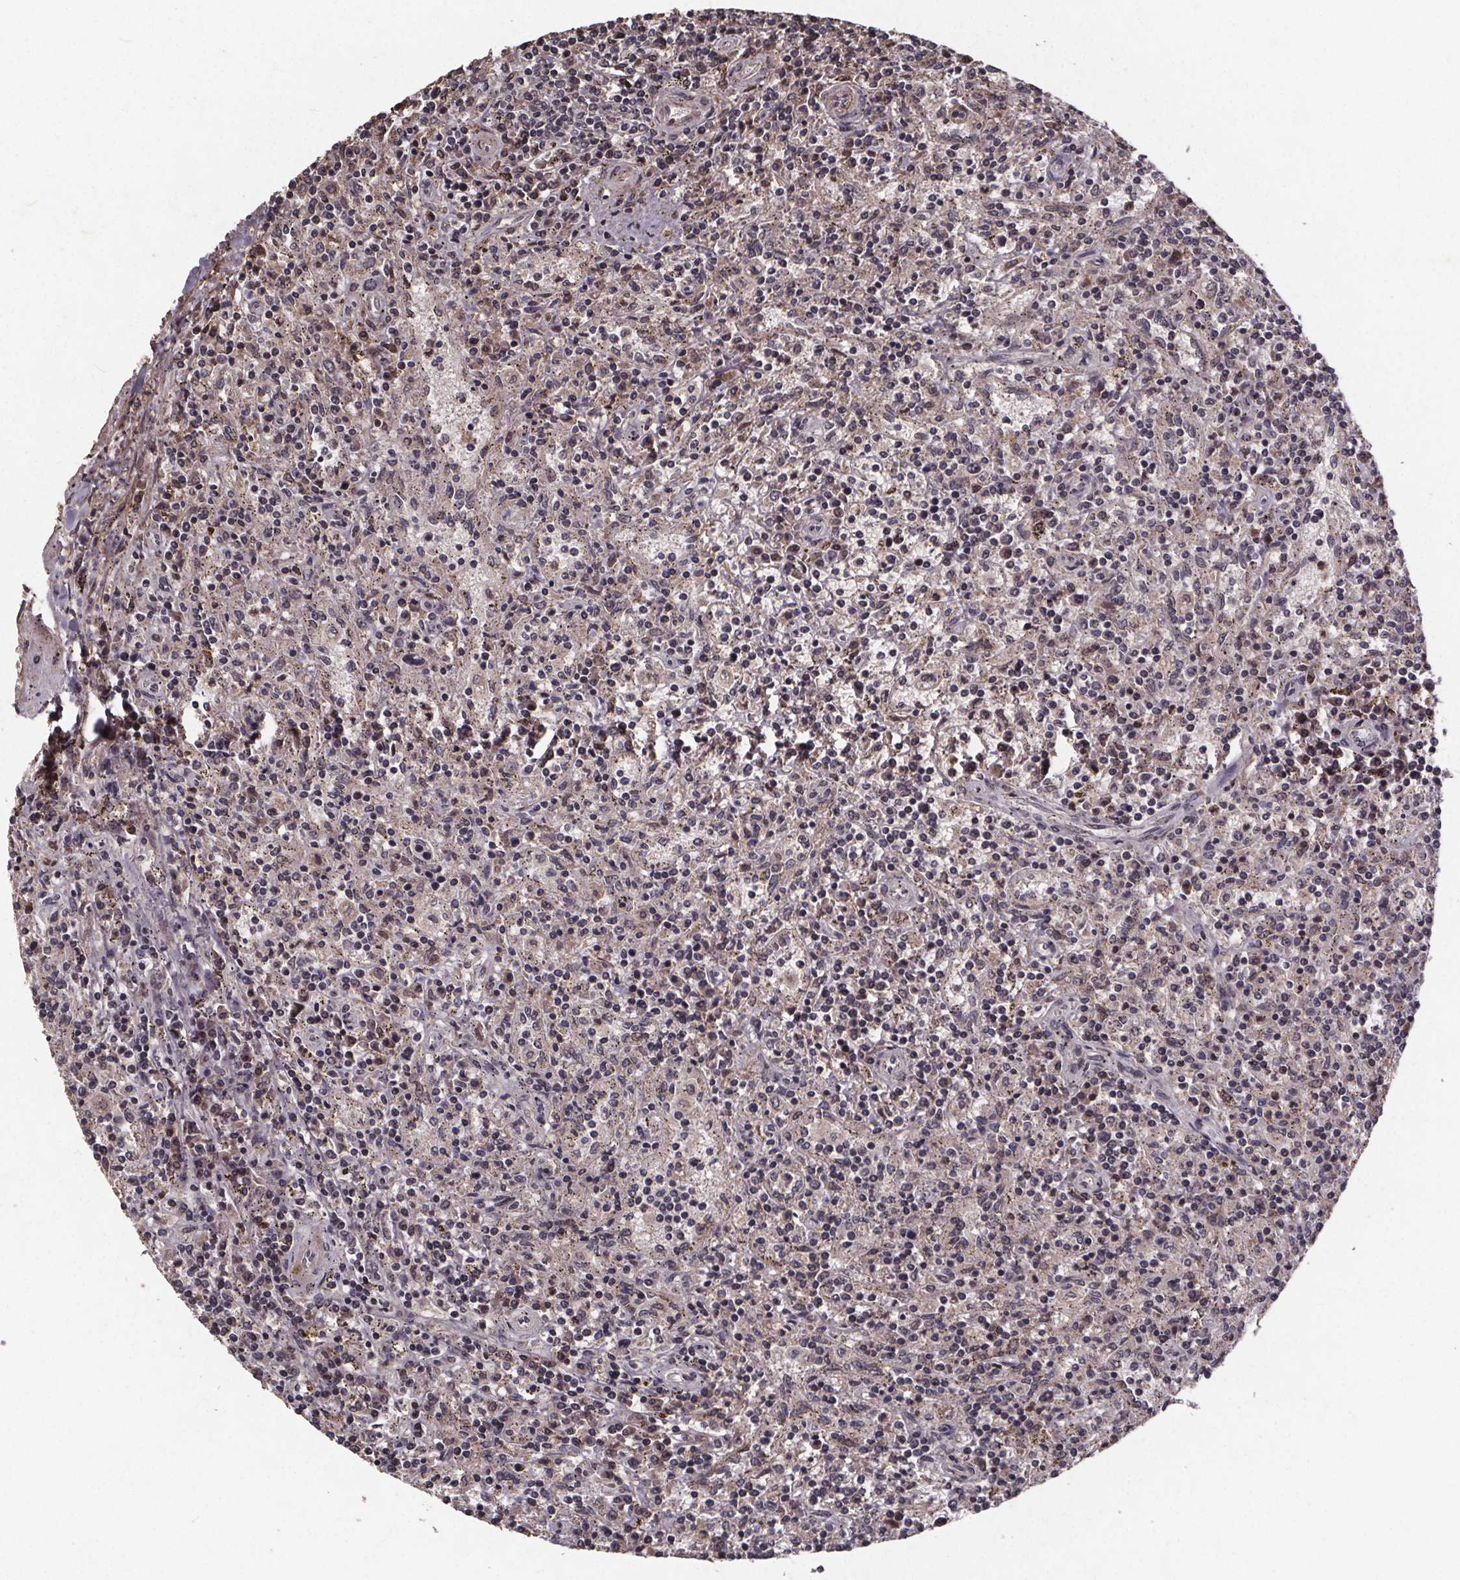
{"staining": {"intensity": "negative", "quantity": "none", "location": "none"}, "tissue": "lymphoma", "cell_type": "Tumor cells", "image_type": "cancer", "snomed": [{"axis": "morphology", "description": "Malignant lymphoma, non-Hodgkin's type, Low grade"}, {"axis": "topography", "description": "Spleen"}], "caption": "A histopathology image of human lymphoma is negative for staining in tumor cells.", "gene": "GPX3", "patient": {"sex": "male", "age": 62}}